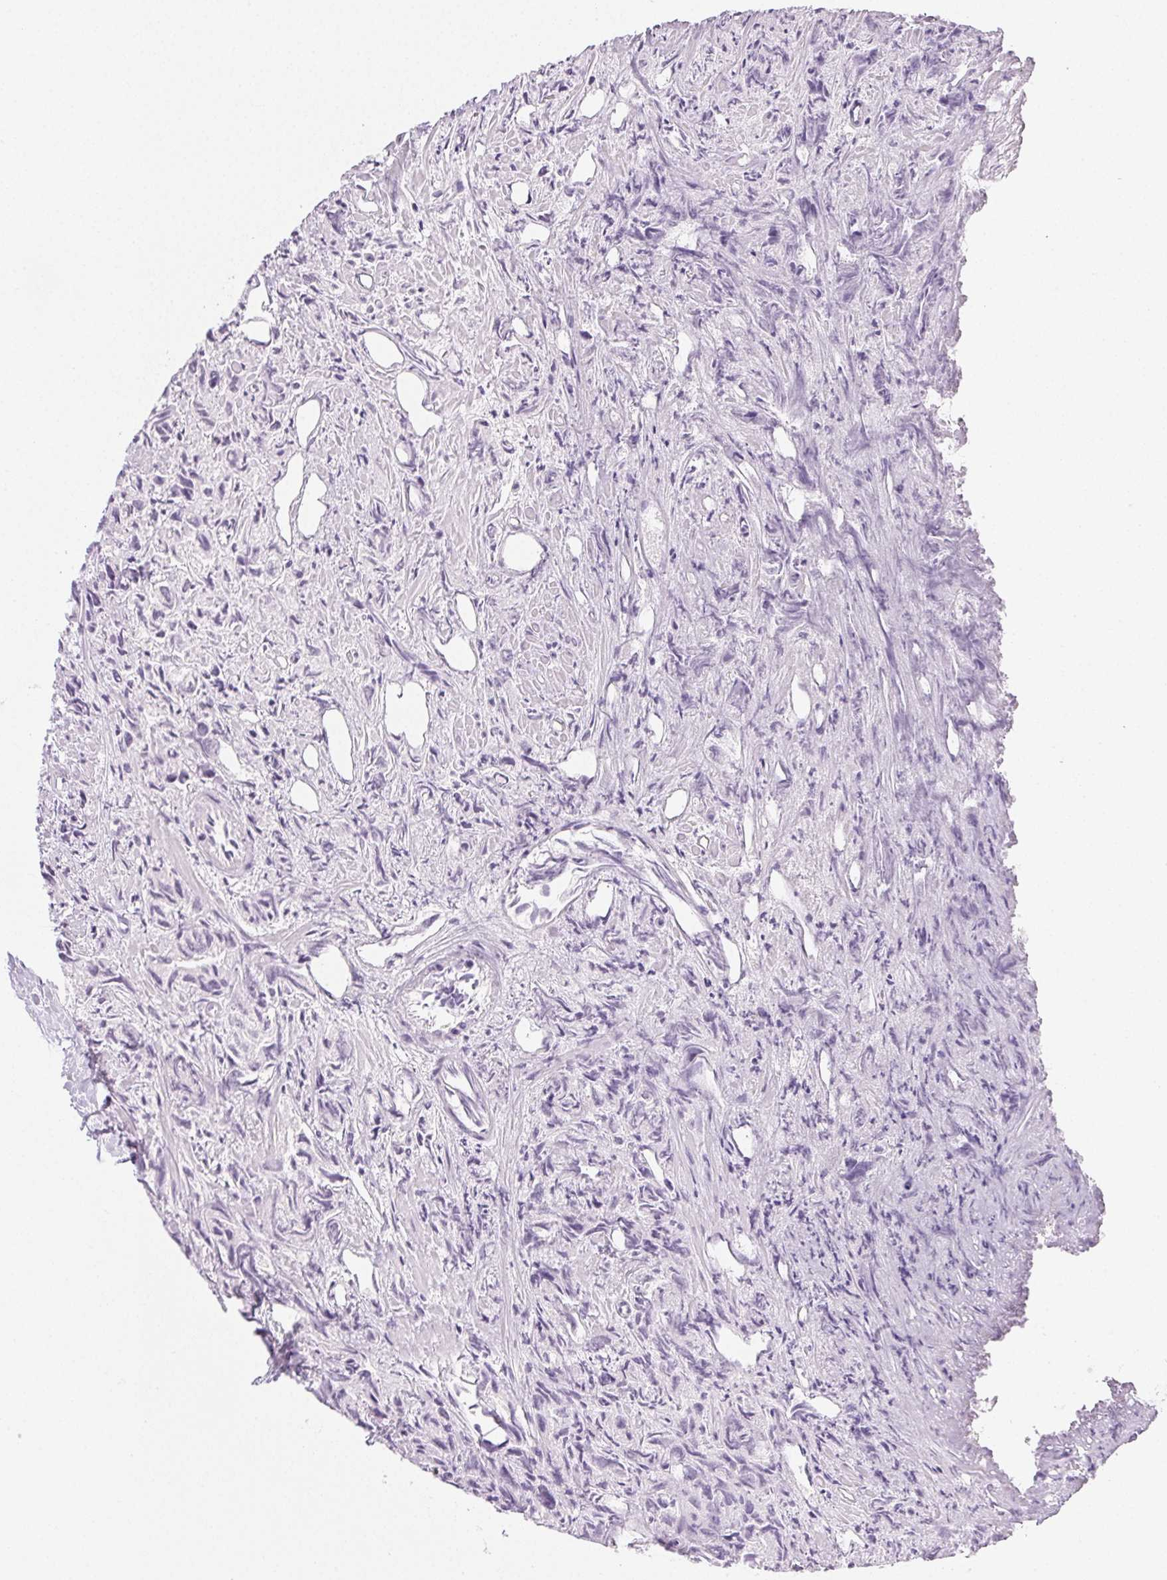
{"staining": {"intensity": "negative", "quantity": "none", "location": "none"}, "tissue": "prostate cancer", "cell_type": "Tumor cells", "image_type": "cancer", "snomed": [{"axis": "morphology", "description": "Adenocarcinoma, High grade"}, {"axis": "topography", "description": "Prostate"}], "caption": "The immunohistochemistry micrograph has no significant expression in tumor cells of prostate cancer tissue.", "gene": "PI3", "patient": {"sex": "male", "age": 58}}